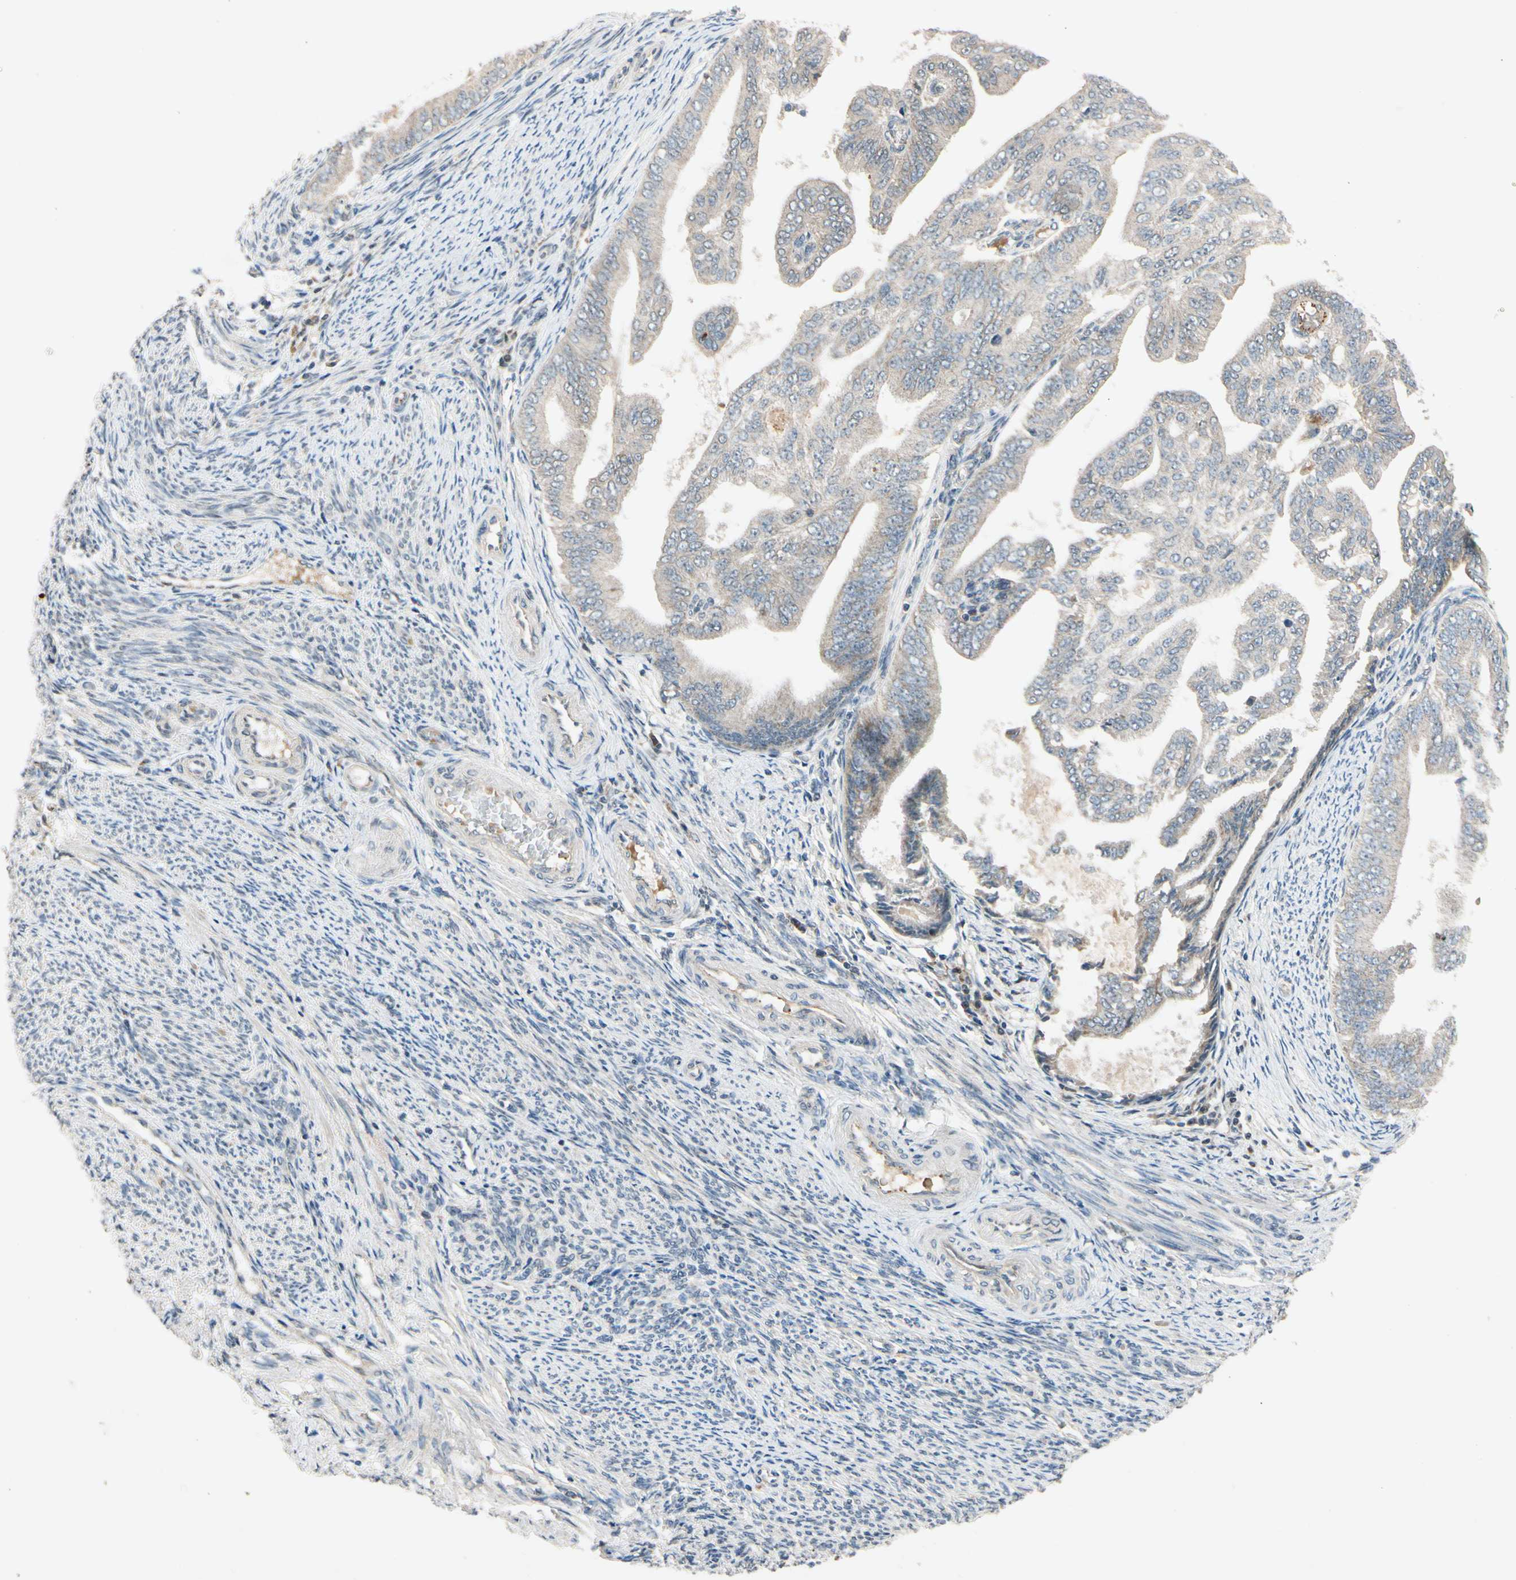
{"staining": {"intensity": "negative", "quantity": "none", "location": "none"}, "tissue": "endometrial cancer", "cell_type": "Tumor cells", "image_type": "cancer", "snomed": [{"axis": "morphology", "description": "Adenocarcinoma, NOS"}, {"axis": "topography", "description": "Endometrium"}], "caption": "The photomicrograph displays no significant expression in tumor cells of endometrial cancer.", "gene": "RIOX2", "patient": {"sex": "female", "age": 58}}